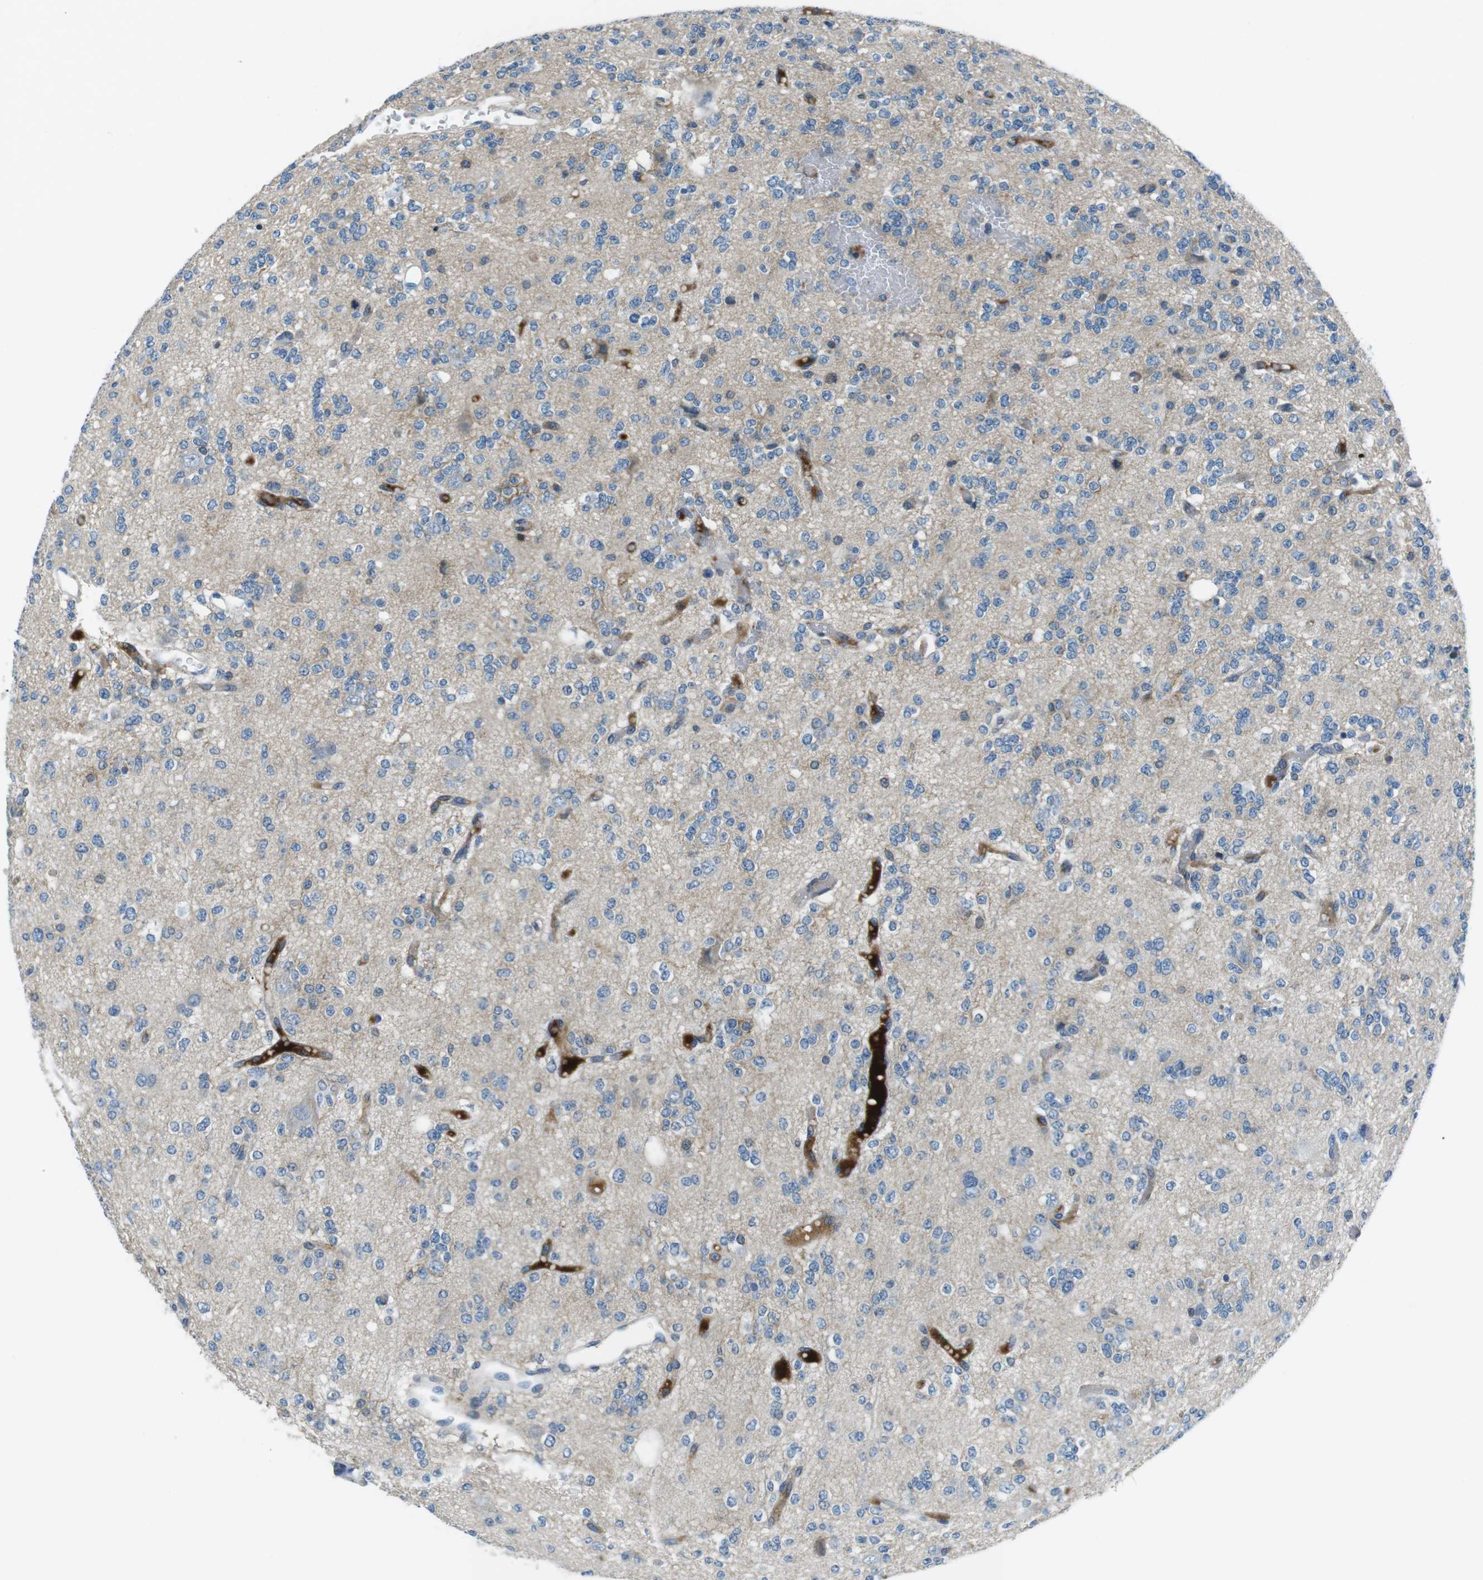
{"staining": {"intensity": "negative", "quantity": "none", "location": "none"}, "tissue": "glioma", "cell_type": "Tumor cells", "image_type": "cancer", "snomed": [{"axis": "morphology", "description": "Glioma, malignant, Low grade"}, {"axis": "topography", "description": "Brain"}], "caption": "Micrograph shows no significant protein positivity in tumor cells of glioma.", "gene": "ARVCF", "patient": {"sex": "male", "age": 38}}